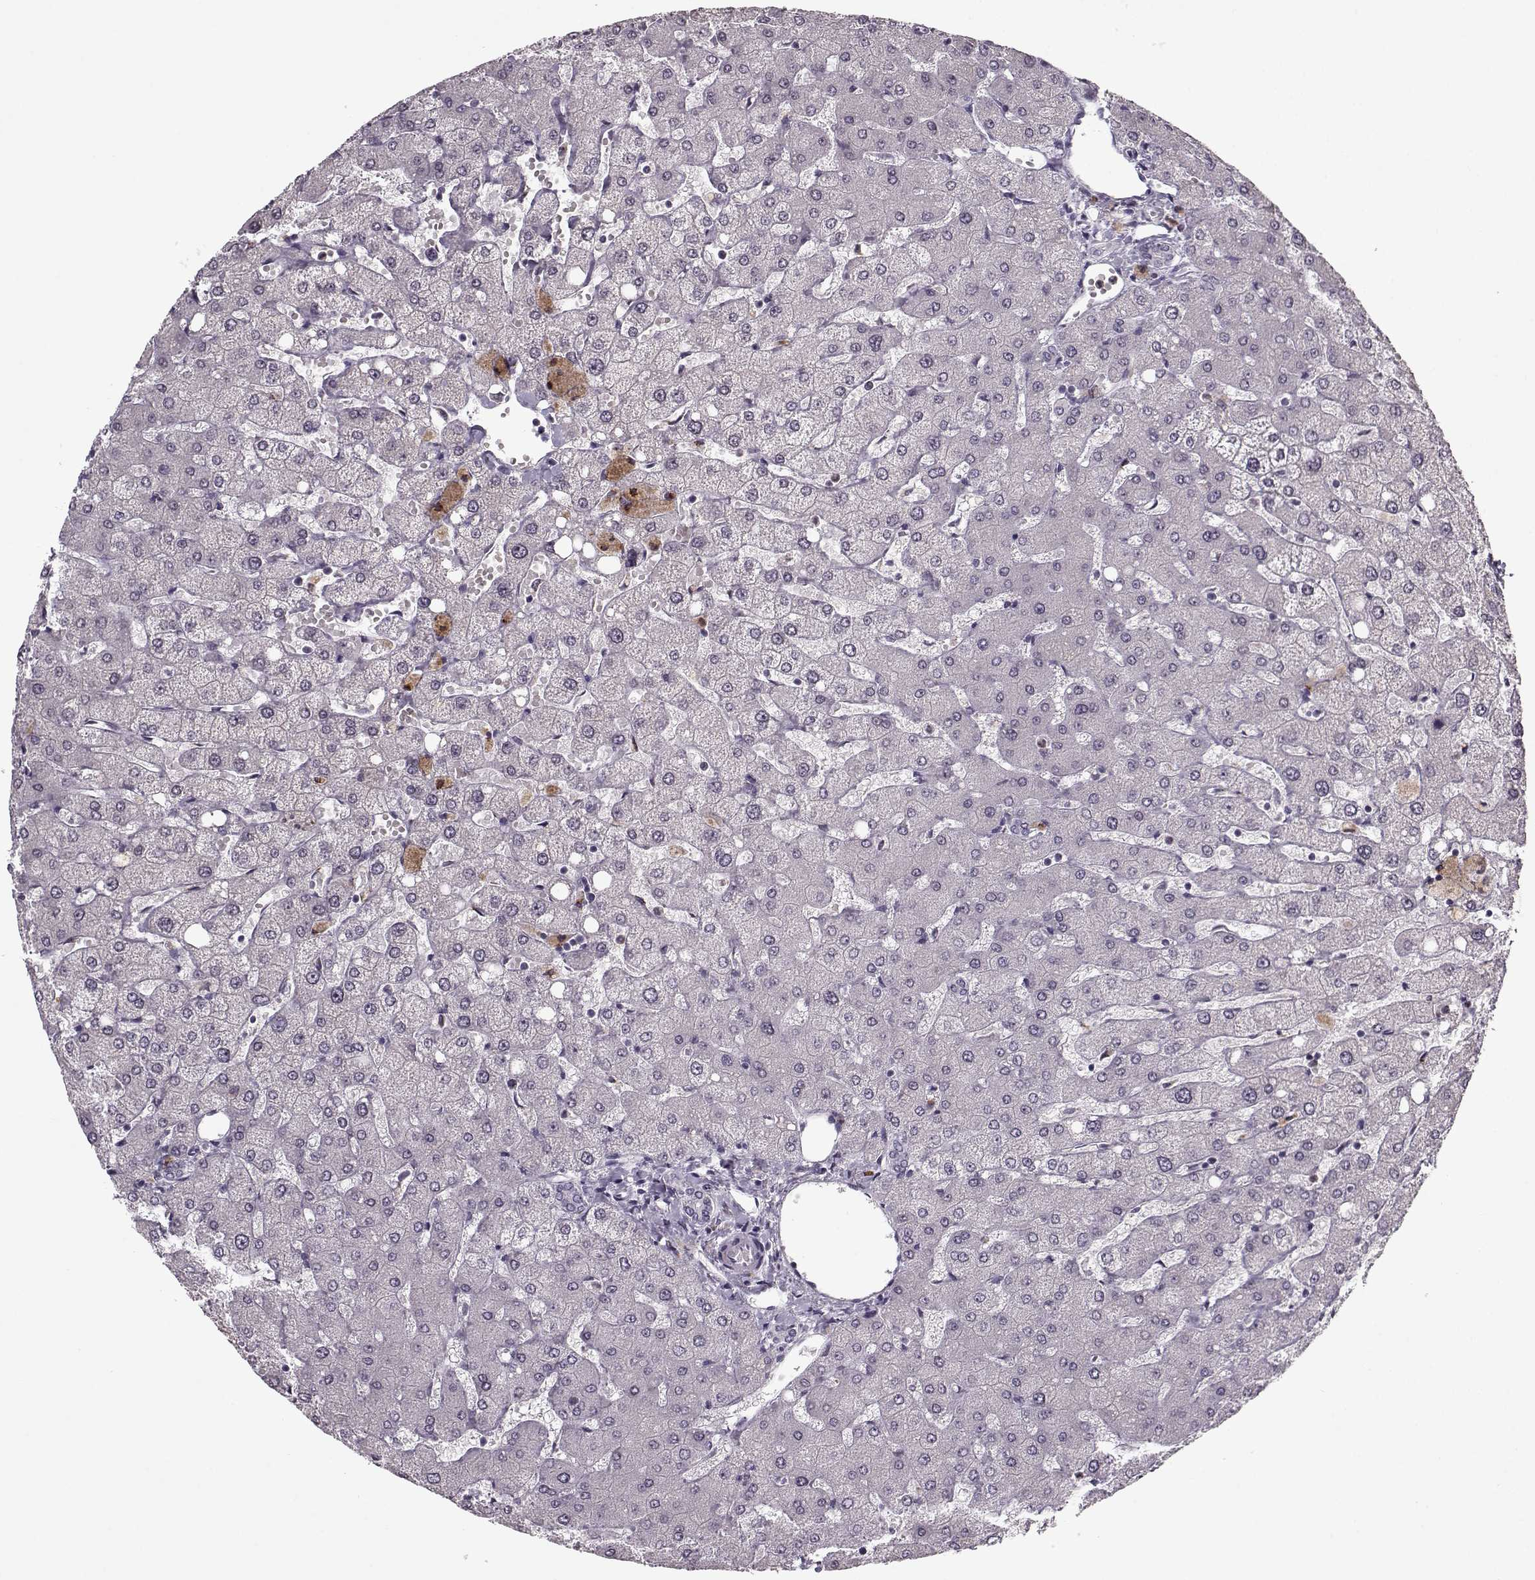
{"staining": {"intensity": "negative", "quantity": "none", "location": "none"}, "tissue": "liver", "cell_type": "Cholangiocytes", "image_type": "normal", "snomed": [{"axis": "morphology", "description": "Normal tissue, NOS"}, {"axis": "topography", "description": "Liver"}], "caption": "This is an immunohistochemistry (IHC) micrograph of normal liver. There is no expression in cholangiocytes.", "gene": "ACOT11", "patient": {"sex": "female", "age": 54}}